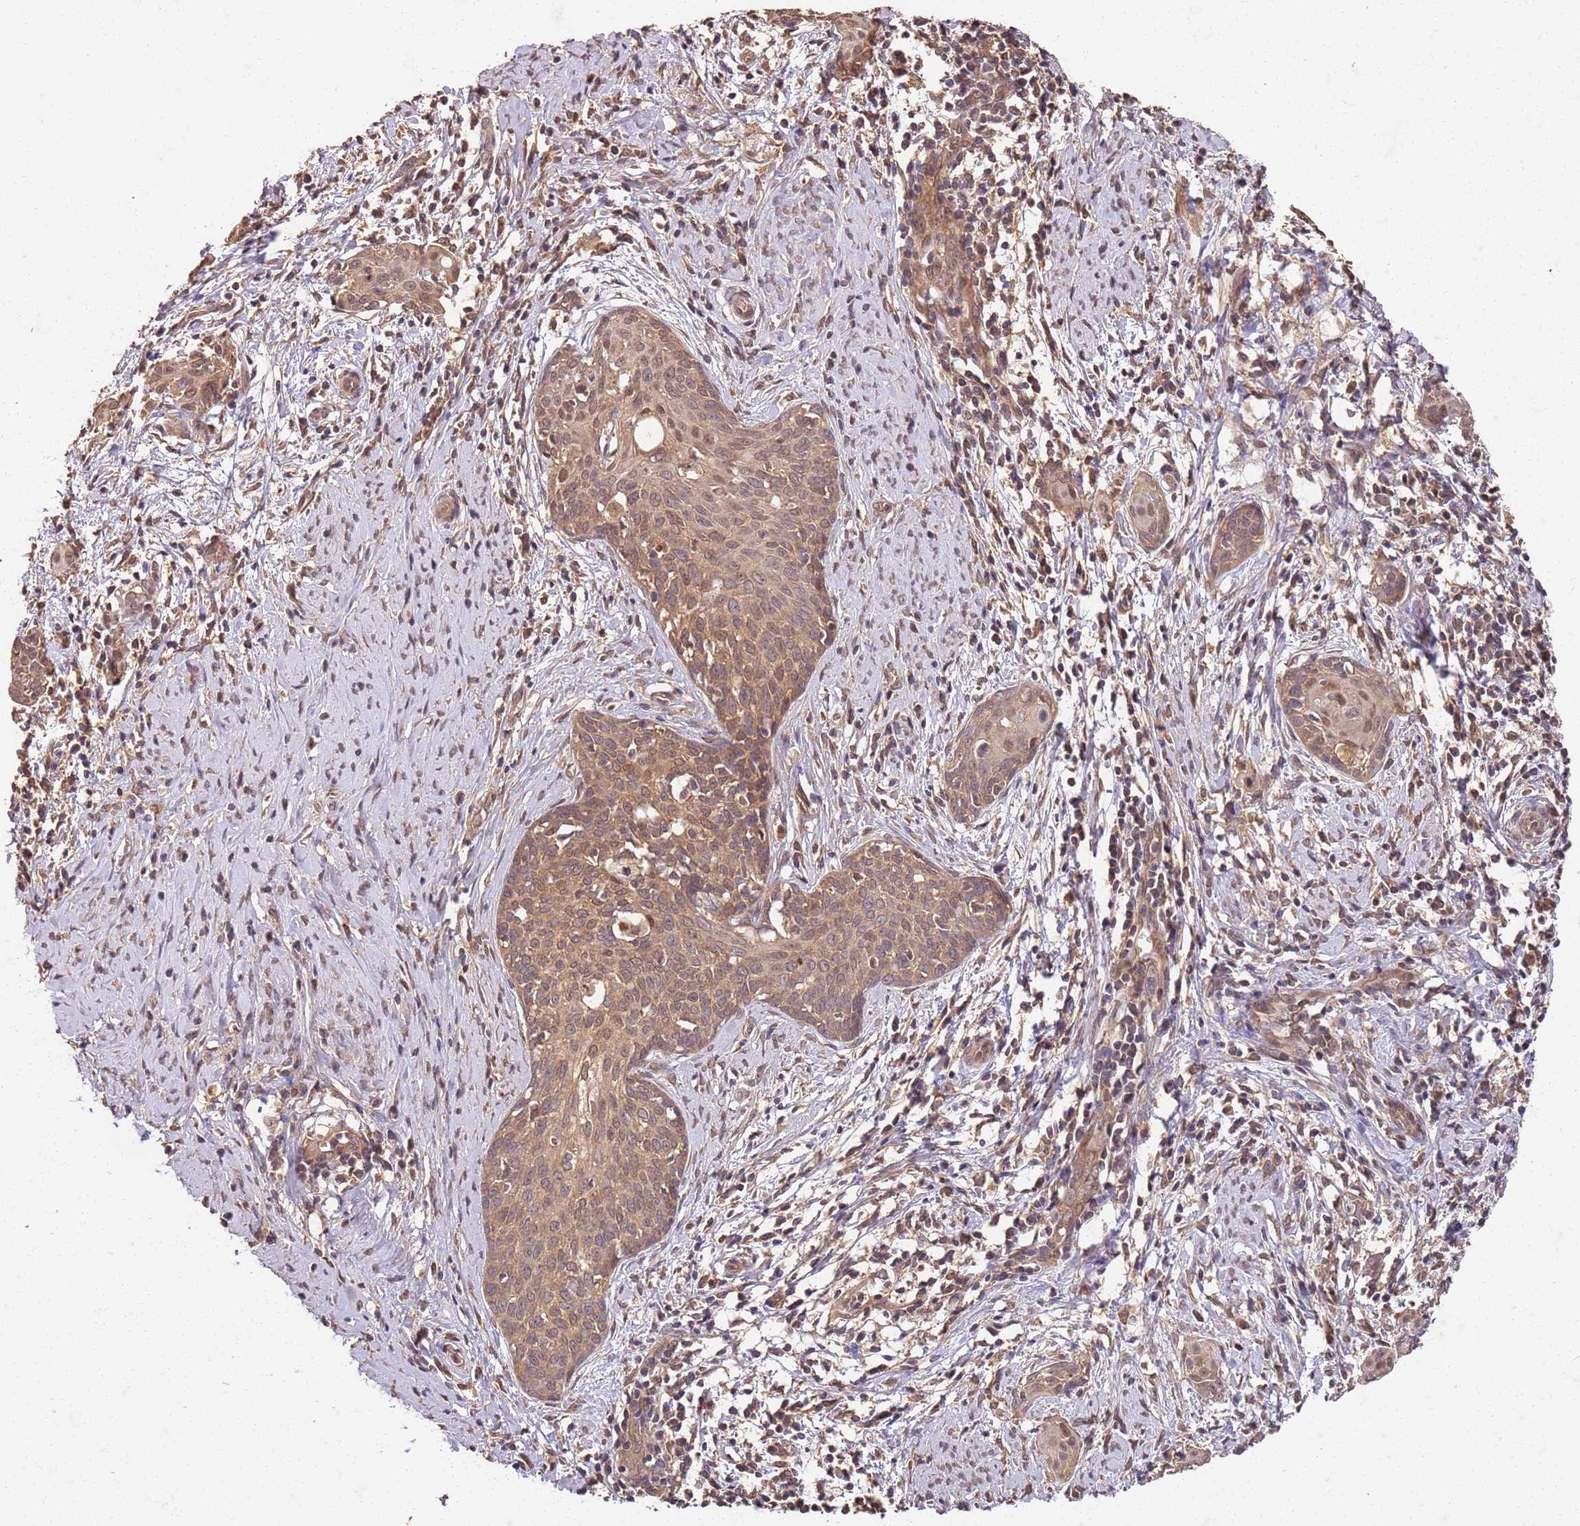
{"staining": {"intensity": "moderate", "quantity": "25%-75%", "location": "cytoplasmic/membranous,nuclear"}, "tissue": "cervical cancer", "cell_type": "Tumor cells", "image_type": "cancer", "snomed": [{"axis": "morphology", "description": "Squamous cell carcinoma, NOS"}, {"axis": "topography", "description": "Cervix"}], "caption": "Moderate cytoplasmic/membranous and nuclear staining is present in about 25%-75% of tumor cells in squamous cell carcinoma (cervical).", "gene": "UBE3A", "patient": {"sex": "female", "age": 52}}